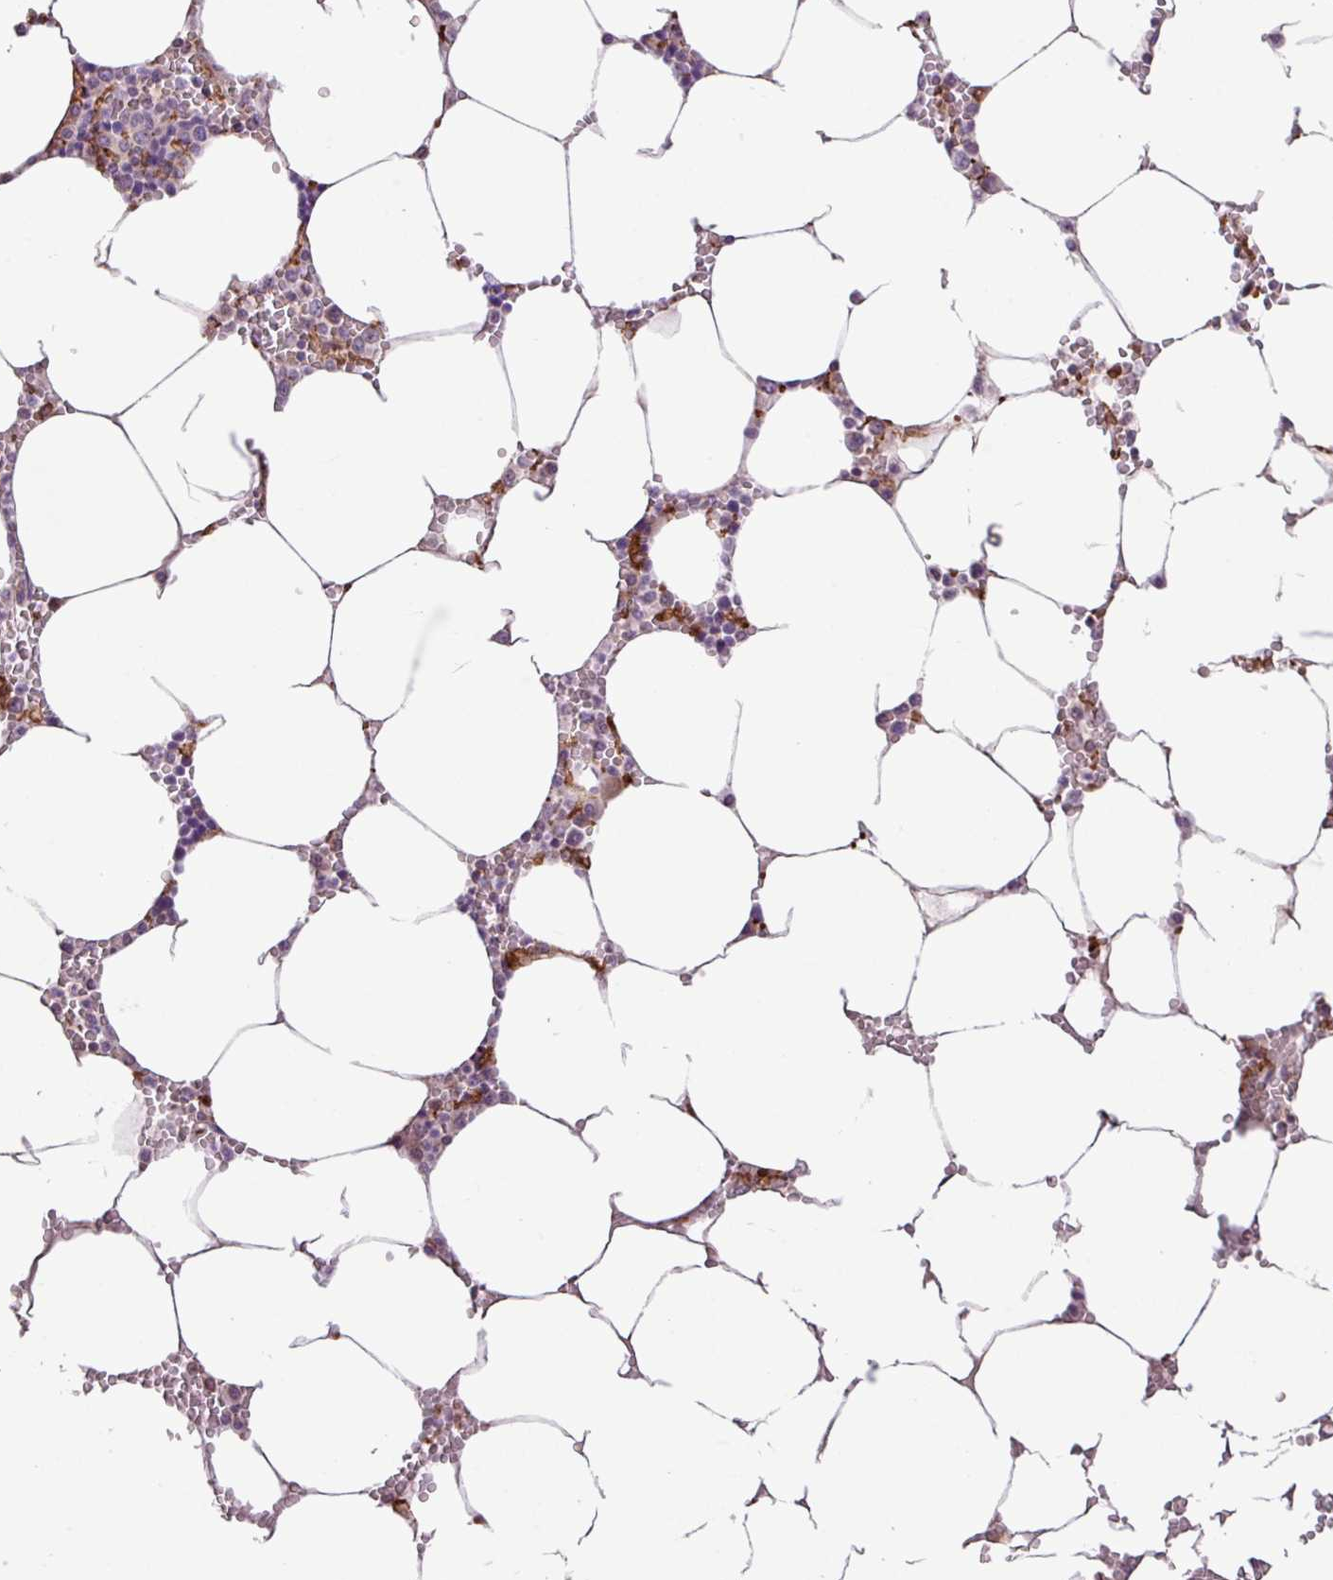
{"staining": {"intensity": "strong", "quantity": "<25%", "location": "cytoplasmic/membranous"}, "tissue": "bone marrow", "cell_type": "Hematopoietic cells", "image_type": "normal", "snomed": [{"axis": "morphology", "description": "Normal tissue, NOS"}, {"axis": "topography", "description": "Bone marrow"}], "caption": "IHC (DAB) staining of benign human bone marrow displays strong cytoplasmic/membranous protein expression in about <25% of hematopoietic cells. The protein of interest is shown in brown color, while the nuclei are stained blue.", "gene": "ARHGEF25", "patient": {"sex": "male", "age": 70}}